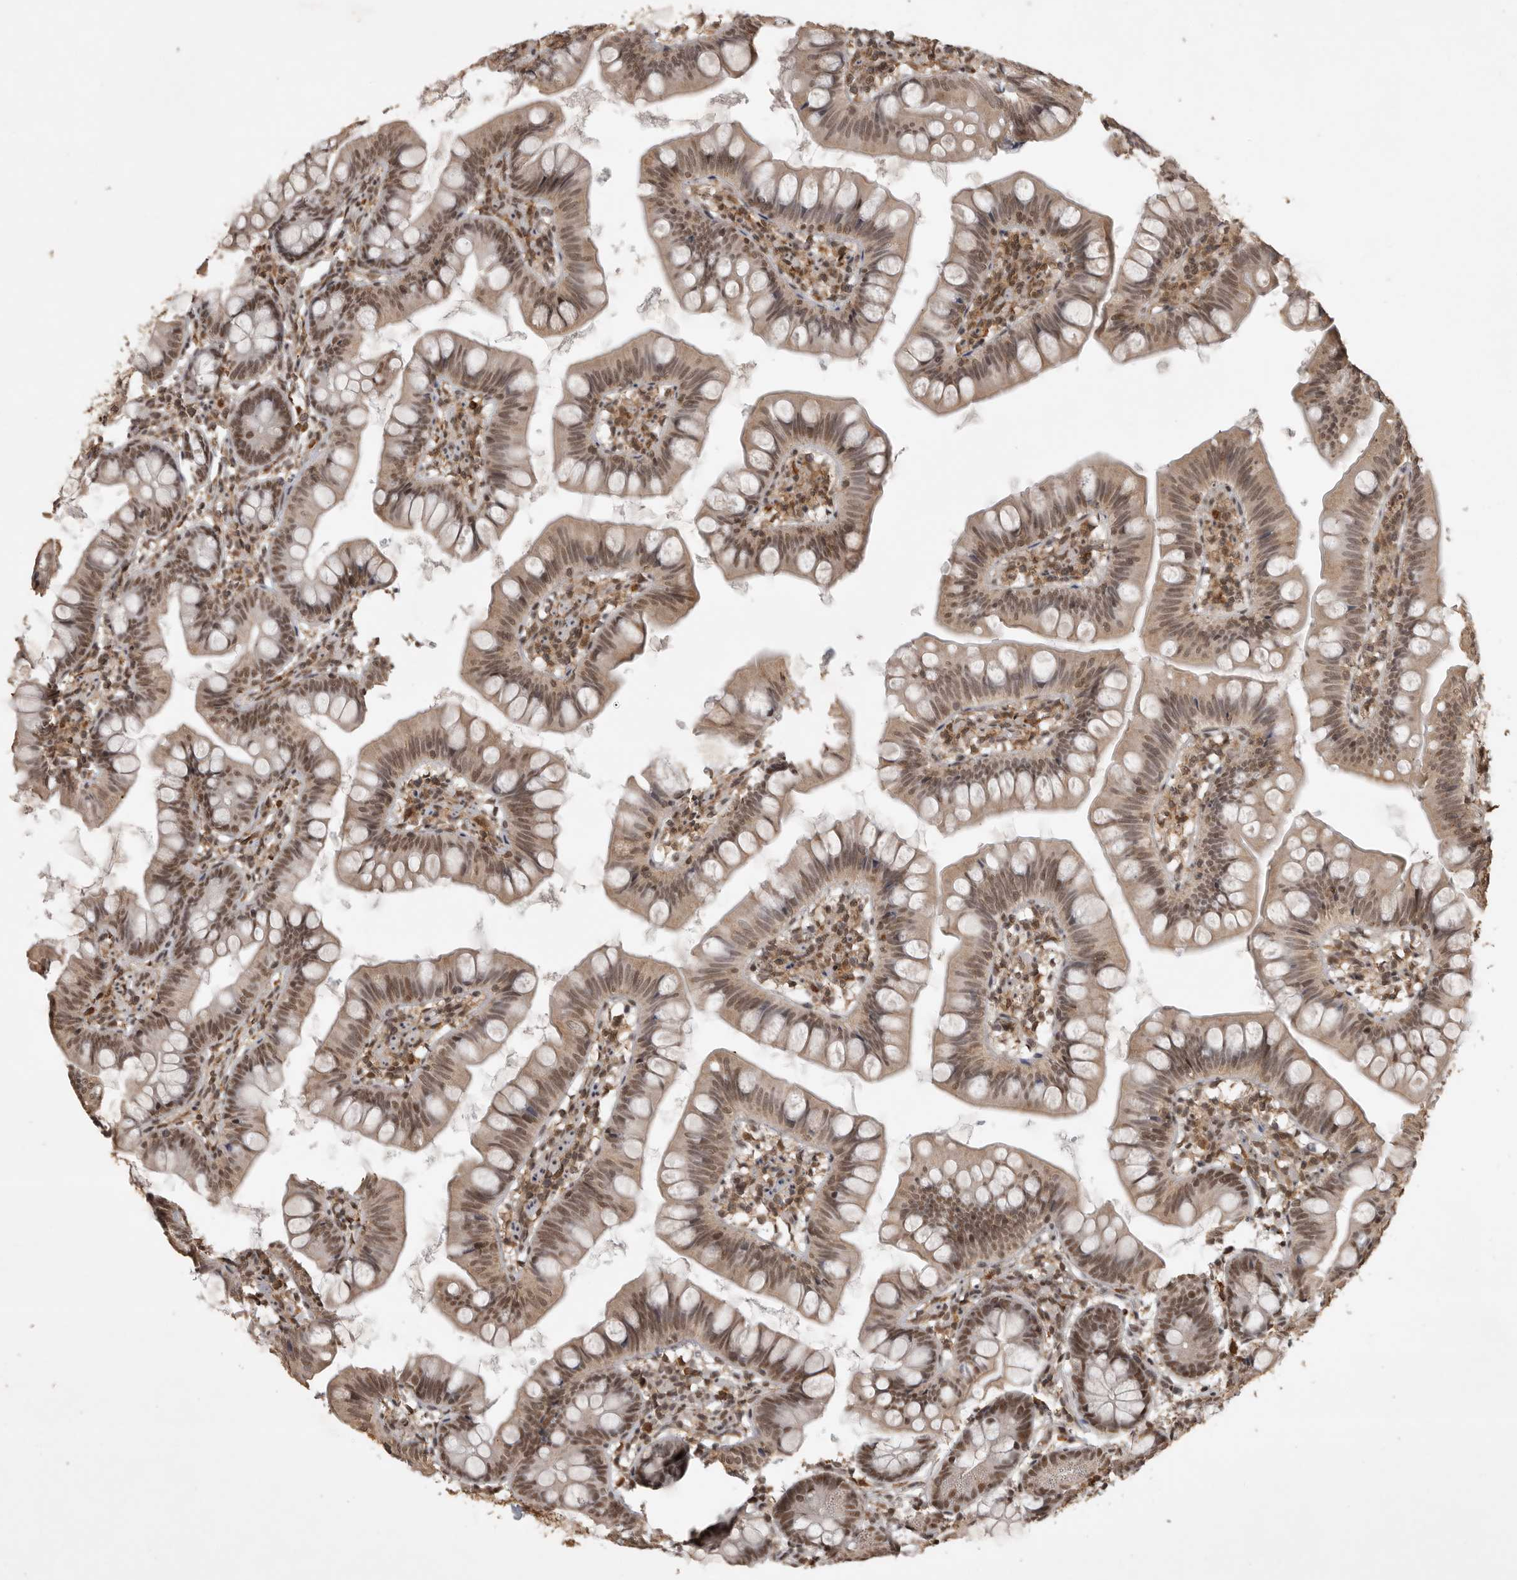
{"staining": {"intensity": "moderate", "quantity": ">75%", "location": "cytoplasmic/membranous,nuclear"}, "tissue": "small intestine", "cell_type": "Glandular cells", "image_type": "normal", "snomed": [{"axis": "morphology", "description": "Normal tissue, NOS"}, {"axis": "topography", "description": "Small intestine"}], "caption": "High-magnification brightfield microscopy of unremarkable small intestine stained with DAB (brown) and counterstained with hematoxylin (blue). glandular cells exhibit moderate cytoplasmic/membranous,nuclear staining is appreciated in approximately>75% of cells.", "gene": "CBLL1", "patient": {"sex": "male", "age": 7}}